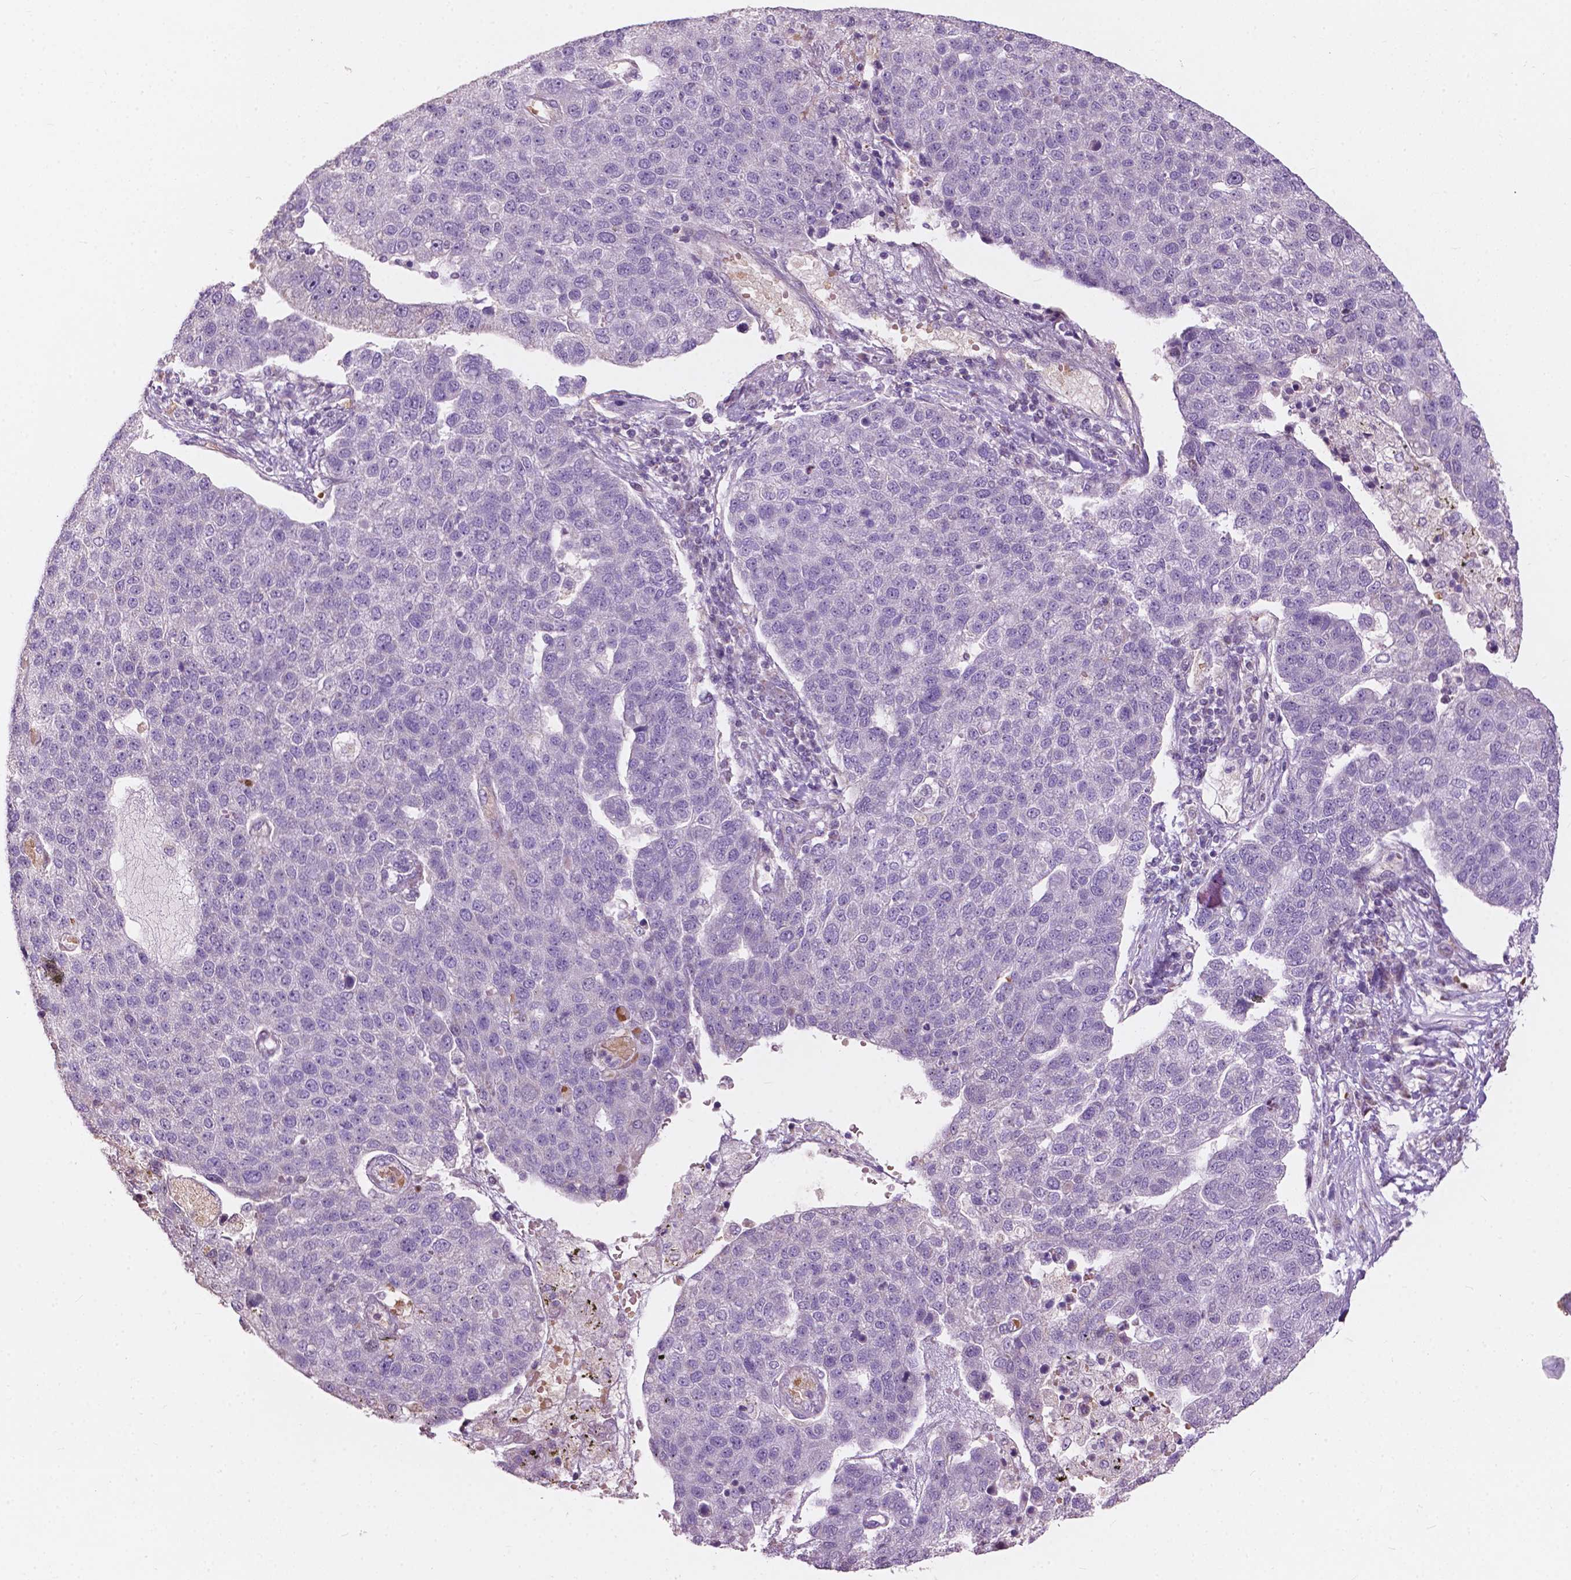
{"staining": {"intensity": "negative", "quantity": "none", "location": "none"}, "tissue": "pancreatic cancer", "cell_type": "Tumor cells", "image_type": "cancer", "snomed": [{"axis": "morphology", "description": "Adenocarcinoma, NOS"}, {"axis": "topography", "description": "Pancreas"}], "caption": "A histopathology image of human pancreatic cancer is negative for staining in tumor cells.", "gene": "NDUFS1", "patient": {"sex": "female", "age": 61}}